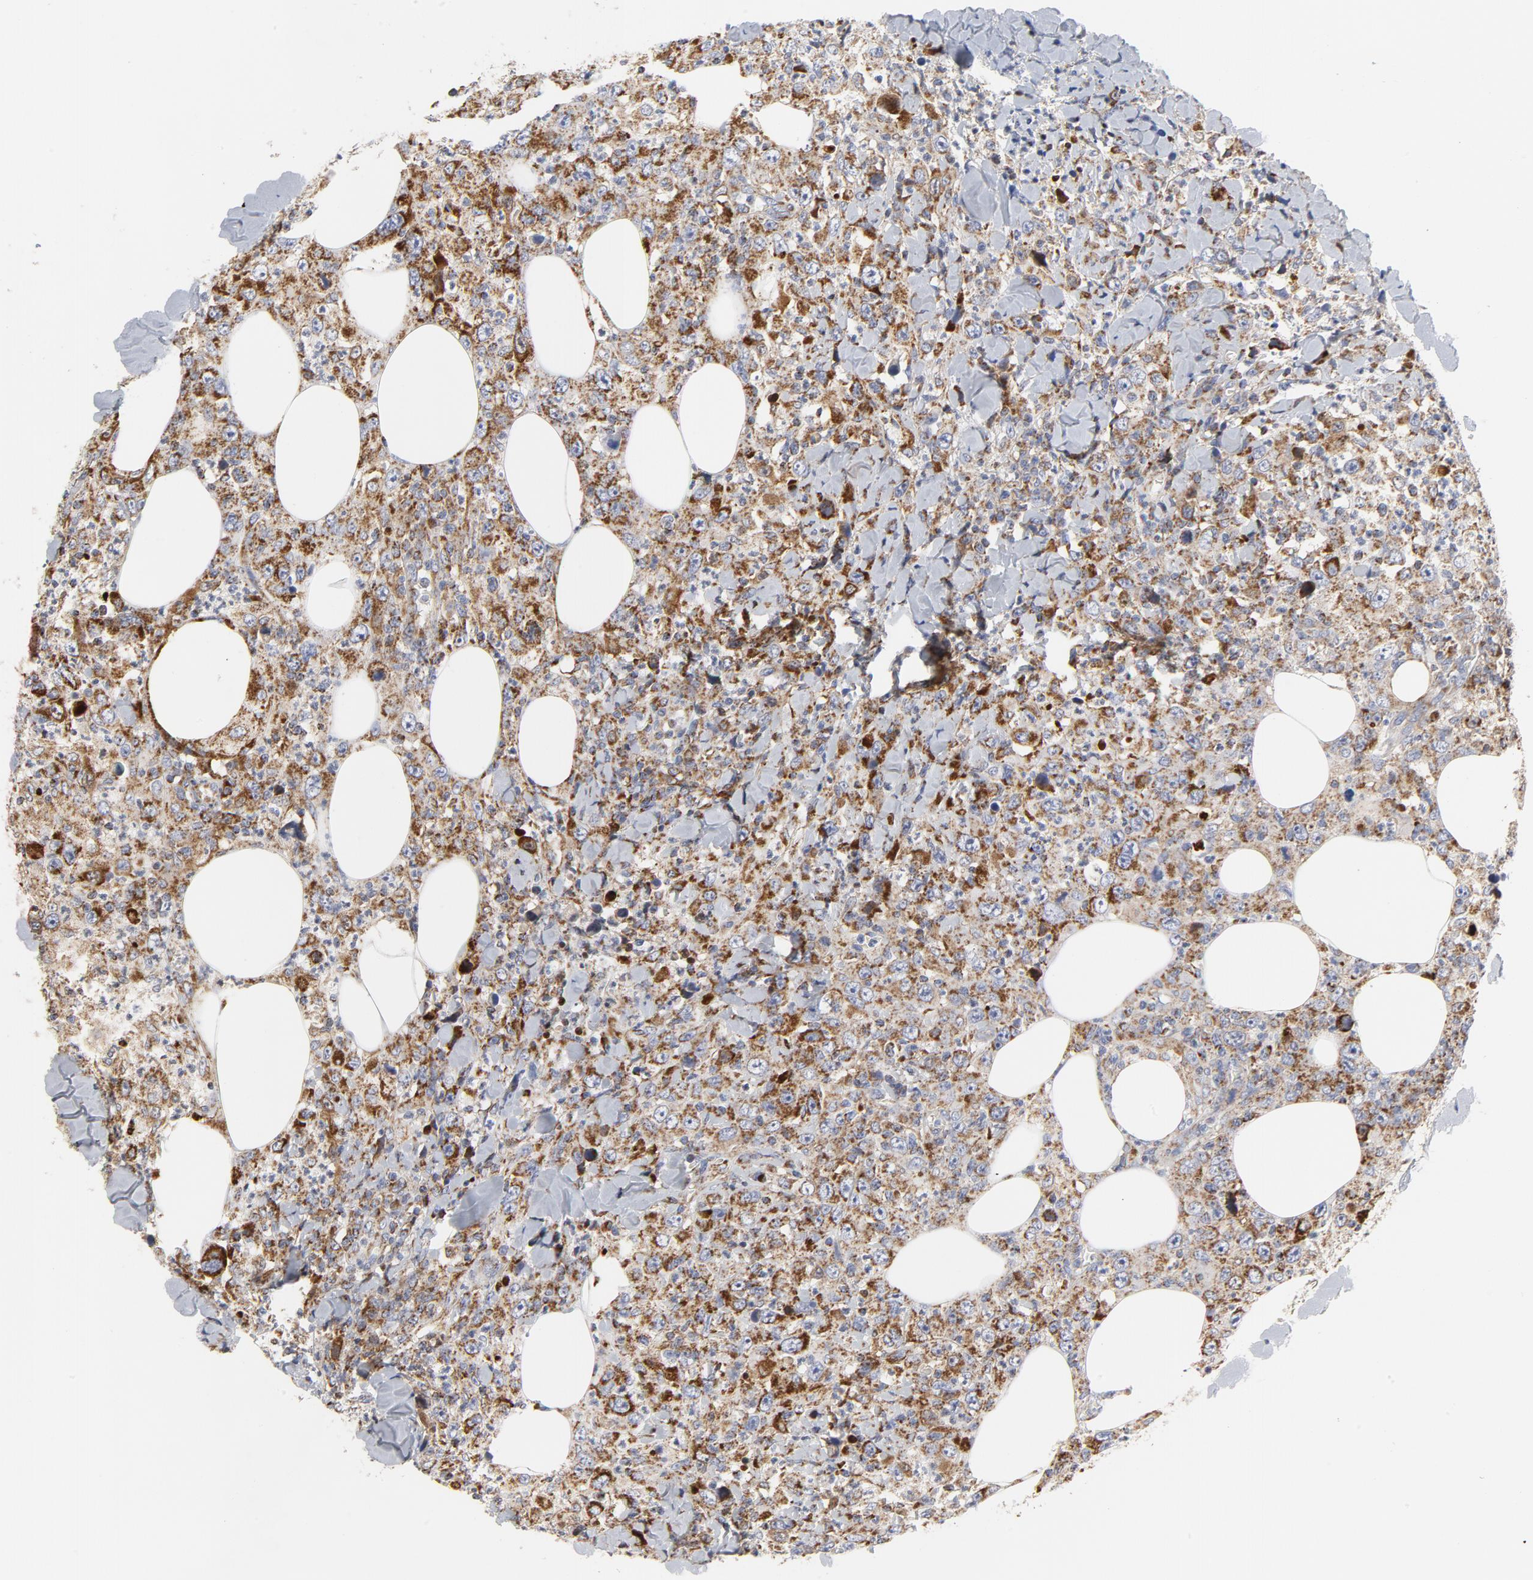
{"staining": {"intensity": "moderate", "quantity": ">75%", "location": "cytoplasmic/membranous"}, "tissue": "thyroid cancer", "cell_type": "Tumor cells", "image_type": "cancer", "snomed": [{"axis": "morphology", "description": "Carcinoma, NOS"}, {"axis": "topography", "description": "Thyroid gland"}], "caption": "A brown stain shows moderate cytoplasmic/membranous expression of a protein in human thyroid carcinoma tumor cells. The staining was performed using DAB (3,3'-diaminobenzidine), with brown indicating positive protein expression. Nuclei are stained blue with hematoxylin.", "gene": "CYCS", "patient": {"sex": "female", "age": 77}}